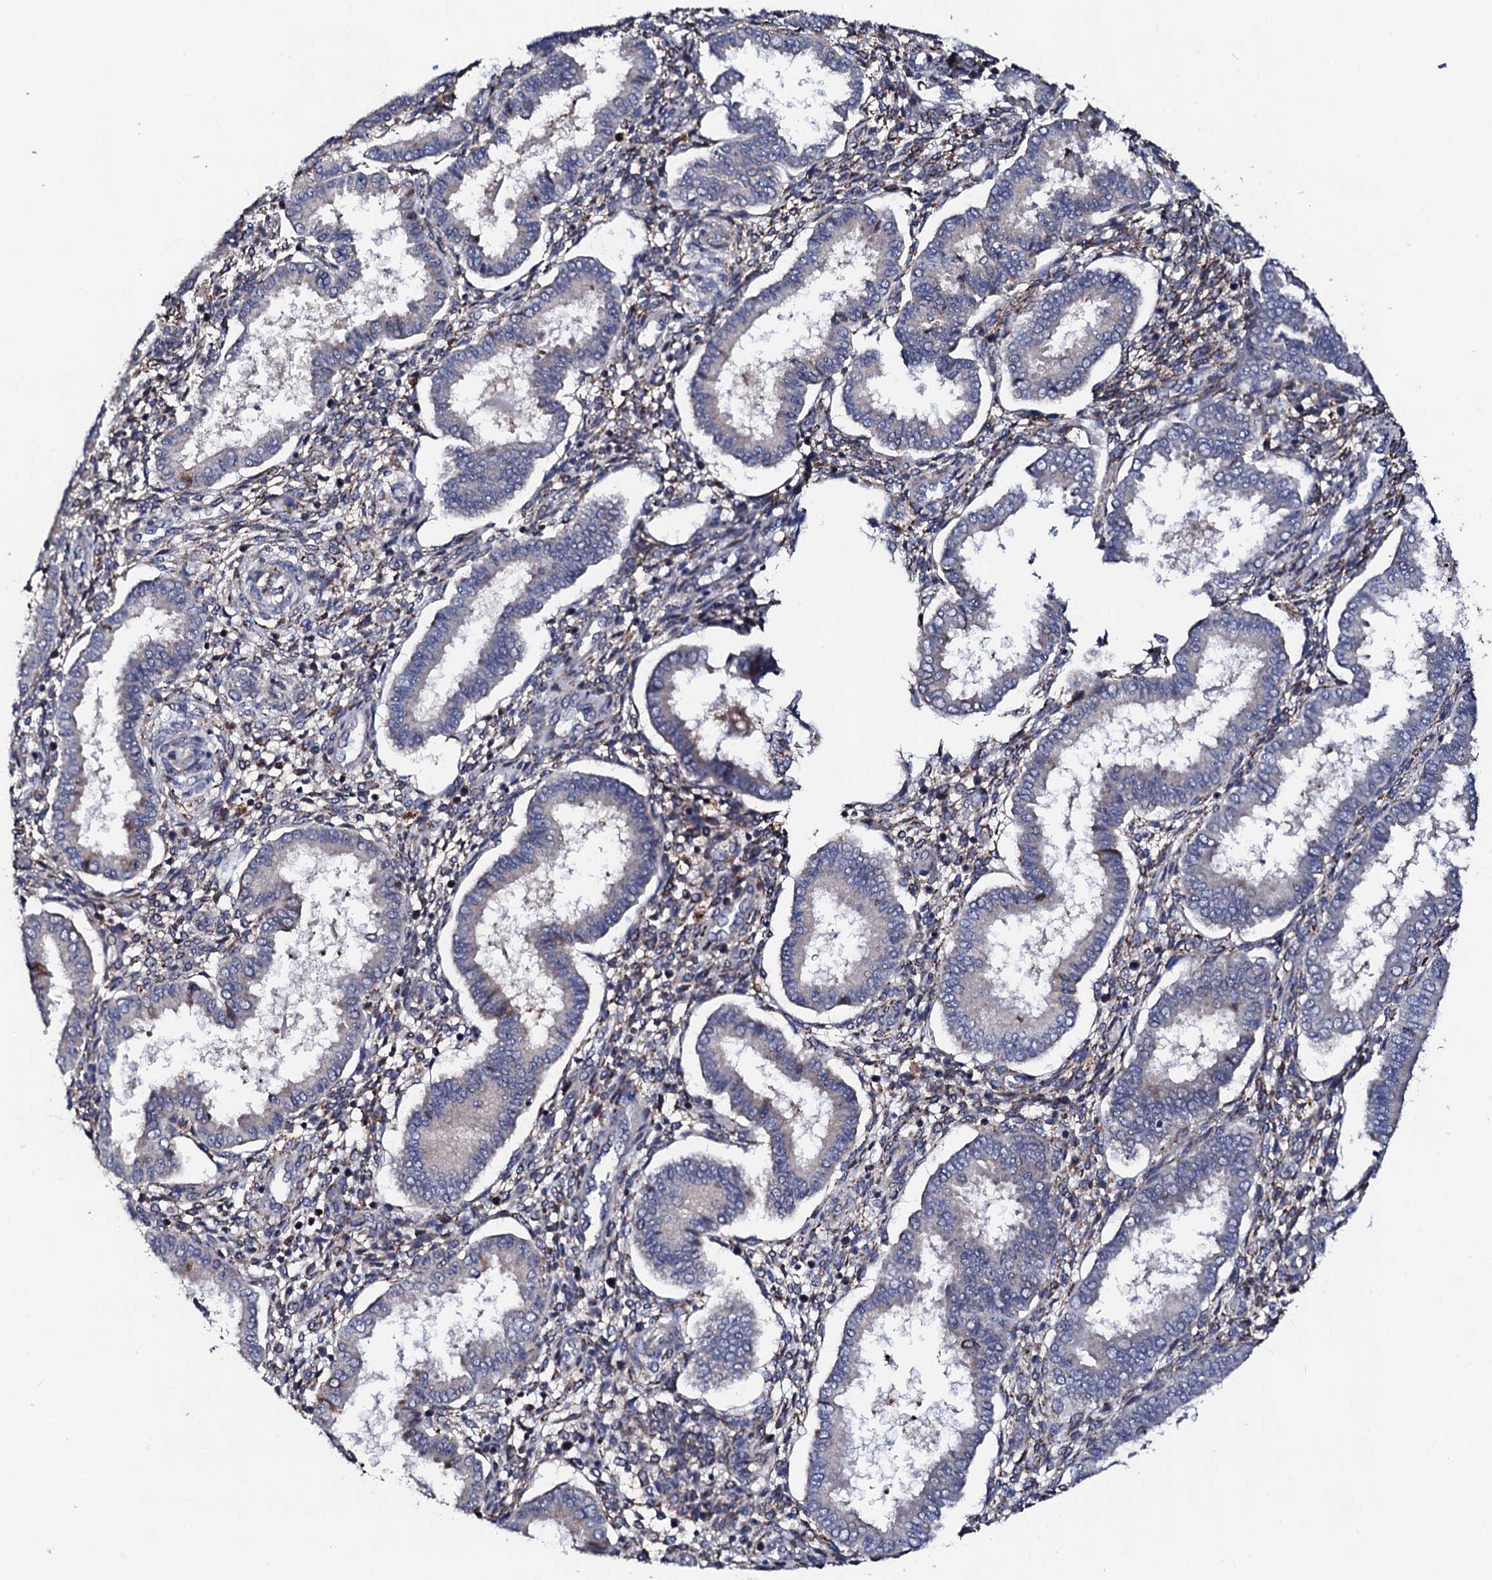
{"staining": {"intensity": "weak", "quantity": "<25%", "location": "cytoplasmic/membranous"}, "tissue": "endometrium", "cell_type": "Cells in endometrial stroma", "image_type": "normal", "snomed": [{"axis": "morphology", "description": "Normal tissue, NOS"}, {"axis": "topography", "description": "Endometrium"}], "caption": "Normal endometrium was stained to show a protein in brown. There is no significant positivity in cells in endometrial stroma. (DAB (3,3'-diaminobenzidine) IHC visualized using brightfield microscopy, high magnification).", "gene": "EDC3", "patient": {"sex": "female", "age": 24}}